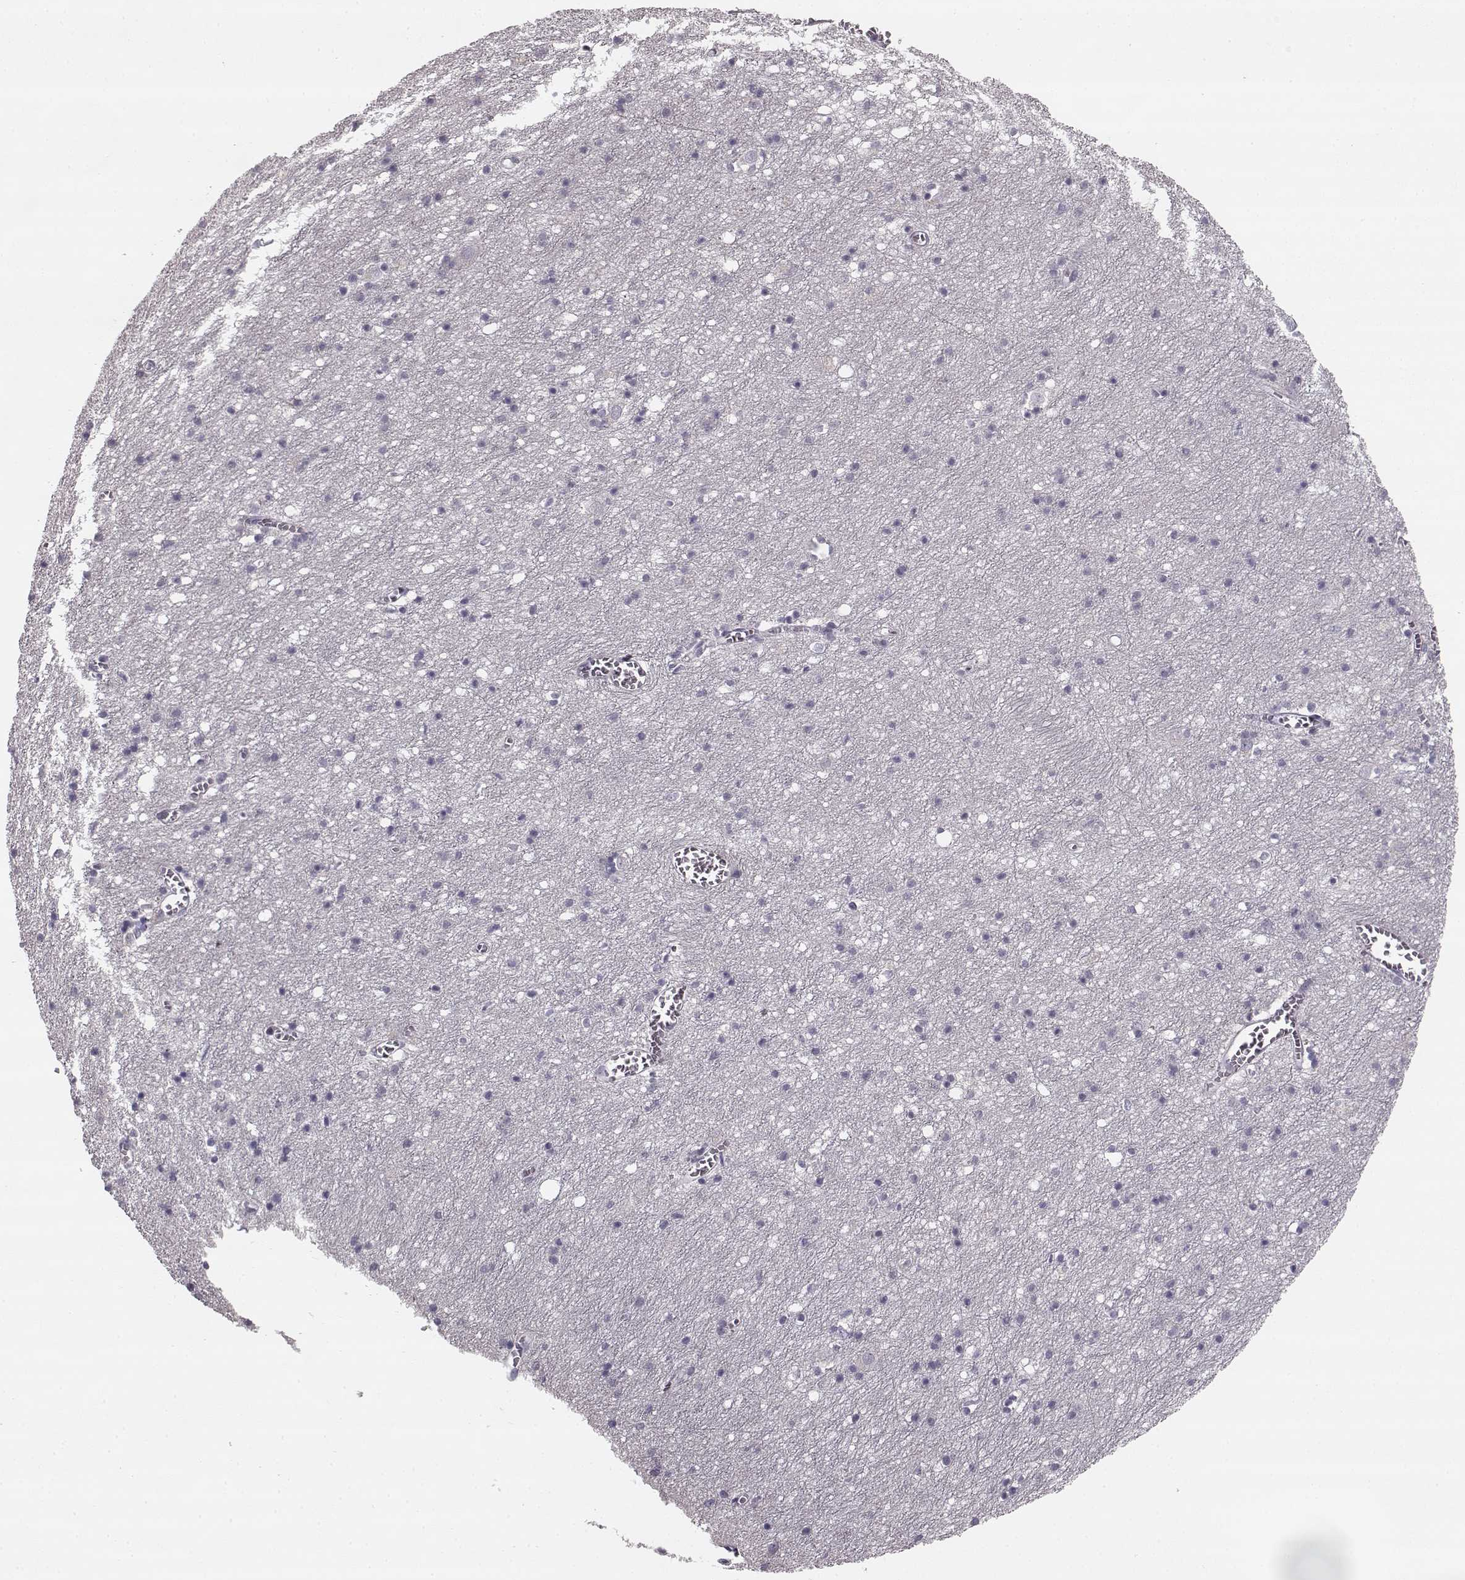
{"staining": {"intensity": "negative", "quantity": "none", "location": "none"}, "tissue": "cerebral cortex", "cell_type": "Endothelial cells", "image_type": "normal", "snomed": [{"axis": "morphology", "description": "Normal tissue, NOS"}, {"axis": "topography", "description": "Cerebral cortex"}], "caption": "This is an immunohistochemistry (IHC) histopathology image of benign human cerebral cortex. There is no staining in endothelial cells.", "gene": "HMMR", "patient": {"sex": "male", "age": 70}}